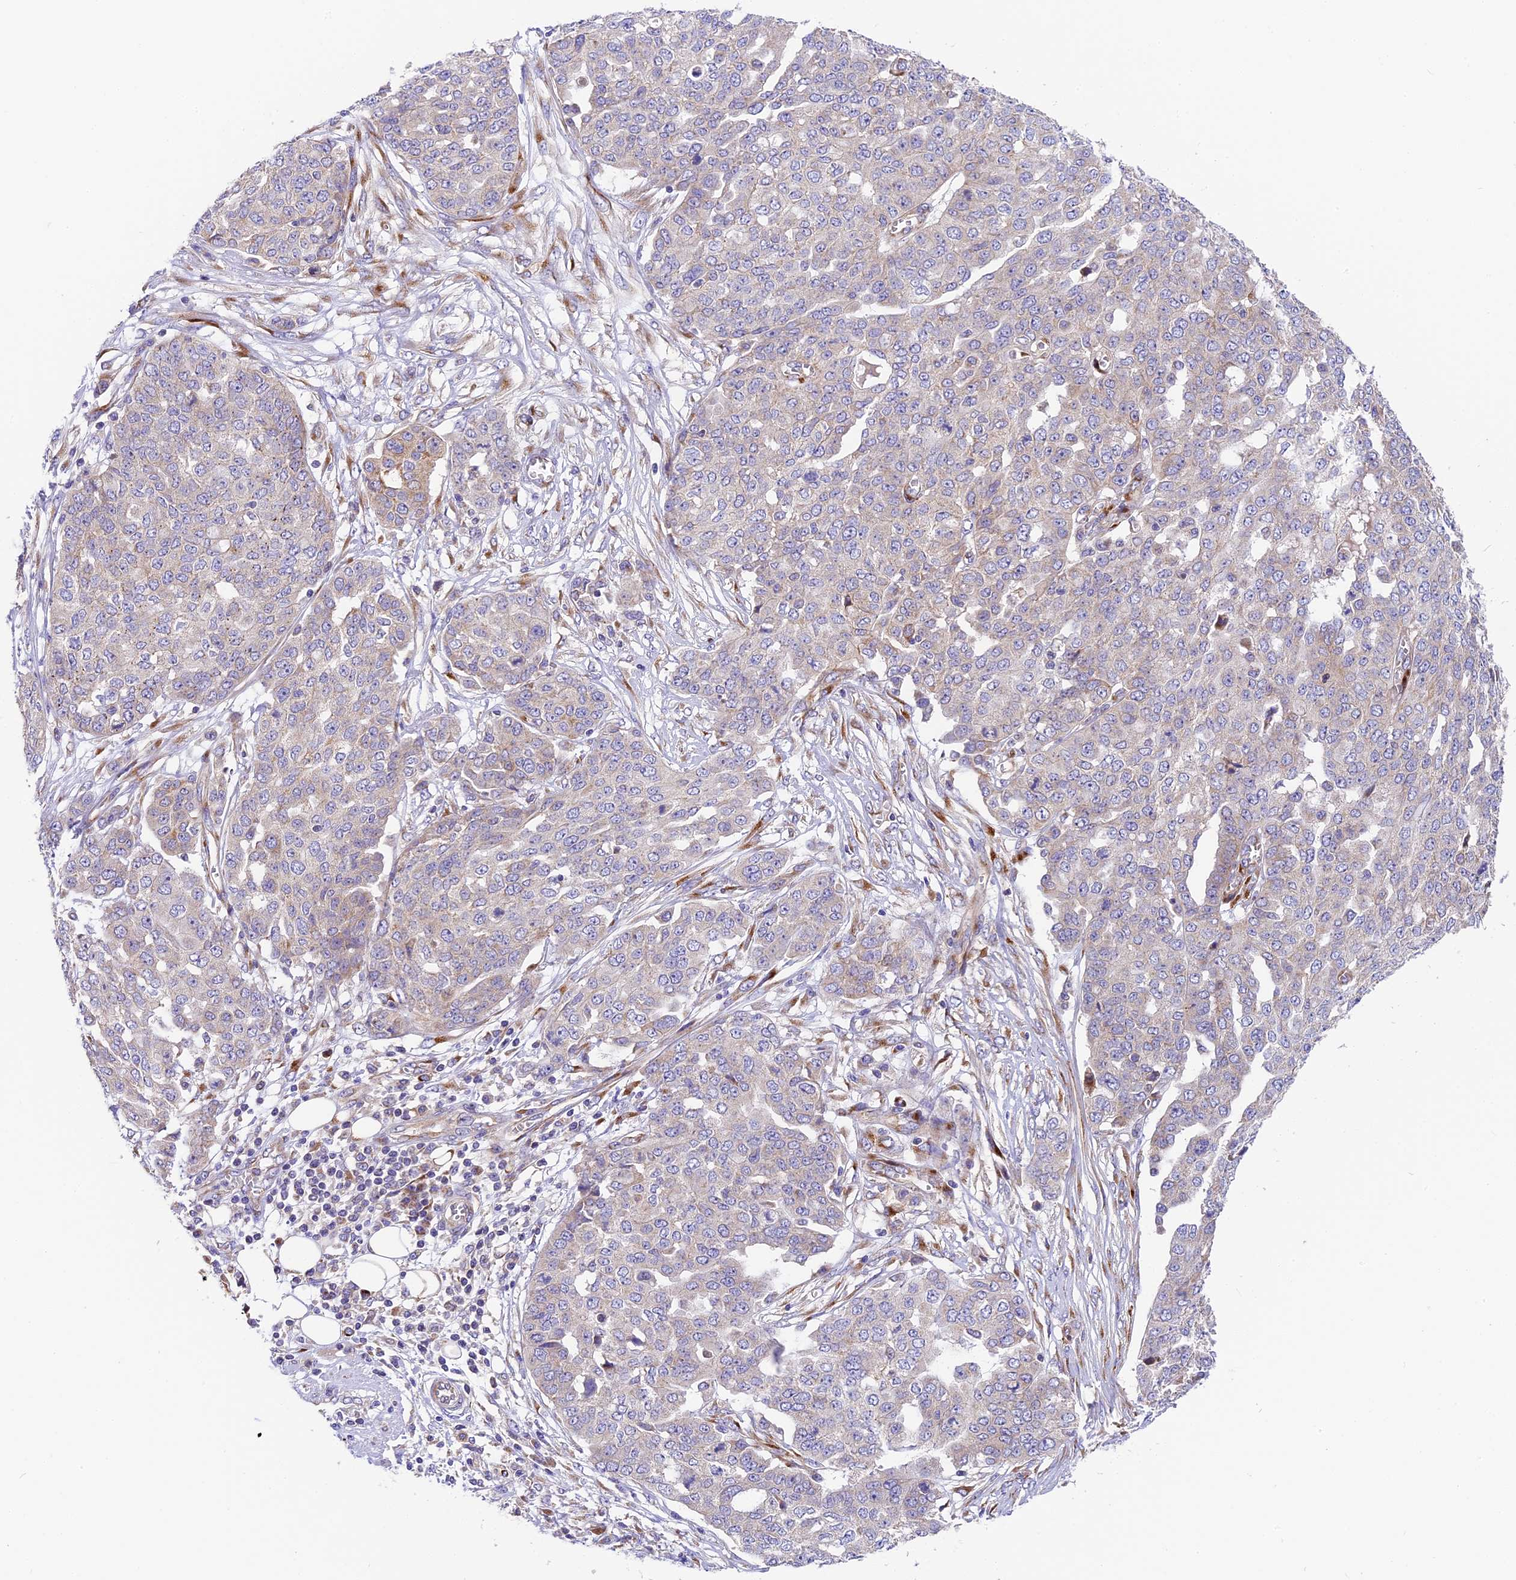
{"staining": {"intensity": "negative", "quantity": "none", "location": "none"}, "tissue": "ovarian cancer", "cell_type": "Tumor cells", "image_type": "cancer", "snomed": [{"axis": "morphology", "description": "Cystadenocarcinoma, serous, NOS"}, {"axis": "topography", "description": "Soft tissue"}, {"axis": "topography", "description": "Ovary"}], "caption": "This is an immunohistochemistry photomicrograph of human ovarian serous cystadenocarcinoma. There is no expression in tumor cells.", "gene": "MRAS", "patient": {"sex": "female", "age": 57}}